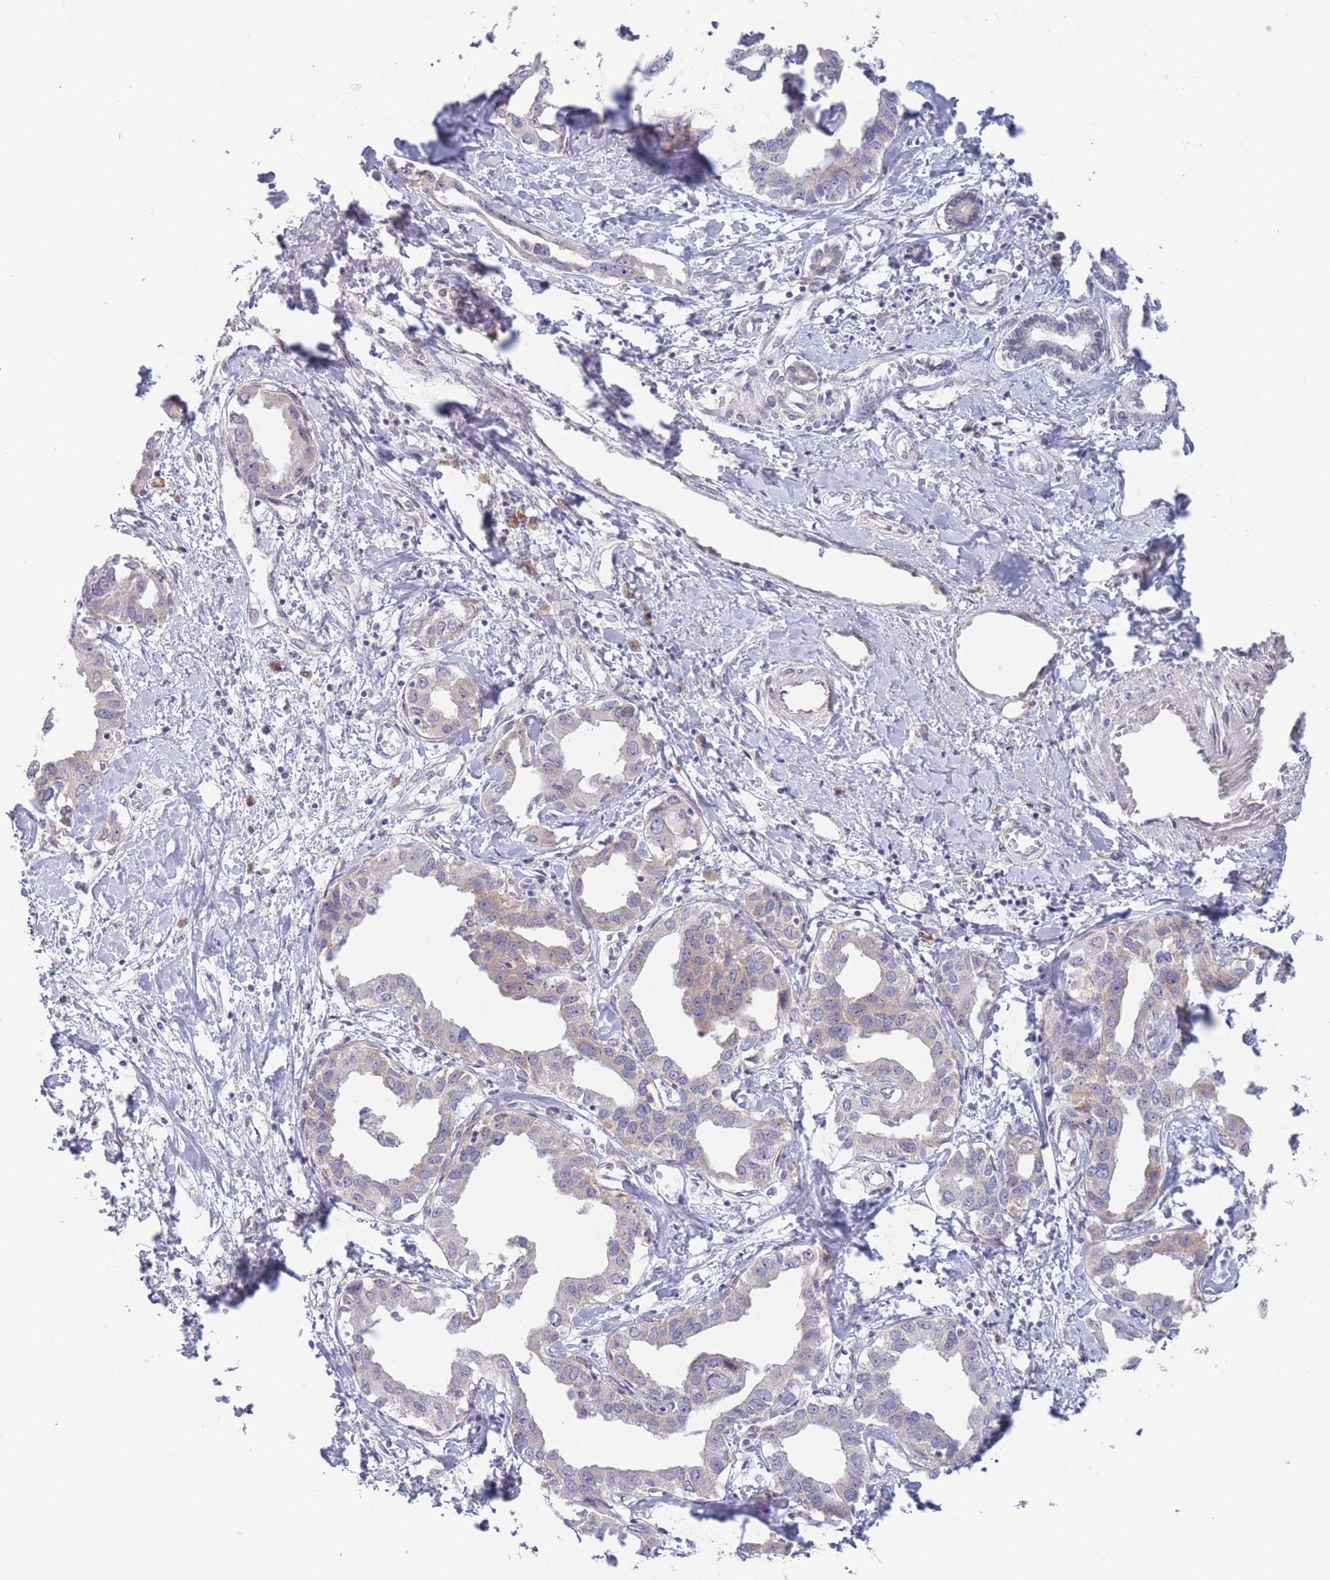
{"staining": {"intensity": "negative", "quantity": "none", "location": "none"}, "tissue": "liver cancer", "cell_type": "Tumor cells", "image_type": "cancer", "snomed": [{"axis": "morphology", "description": "Cholangiocarcinoma"}, {"axis": "topography", "description": "Liver"}], "caption": "Immunohistochemistry micrograph of human liver cholangiocarcinoma stained for a protein (brown), which demonstrates no staining in tumor cells. (Stains: DAB immunohistochemistry (IHC) with hematoxylin counter stain, Microscopy: brightfield microscopy at high magnification).", "gene": "FAM227B", "patient": {"sex": "male", "age": 59}}